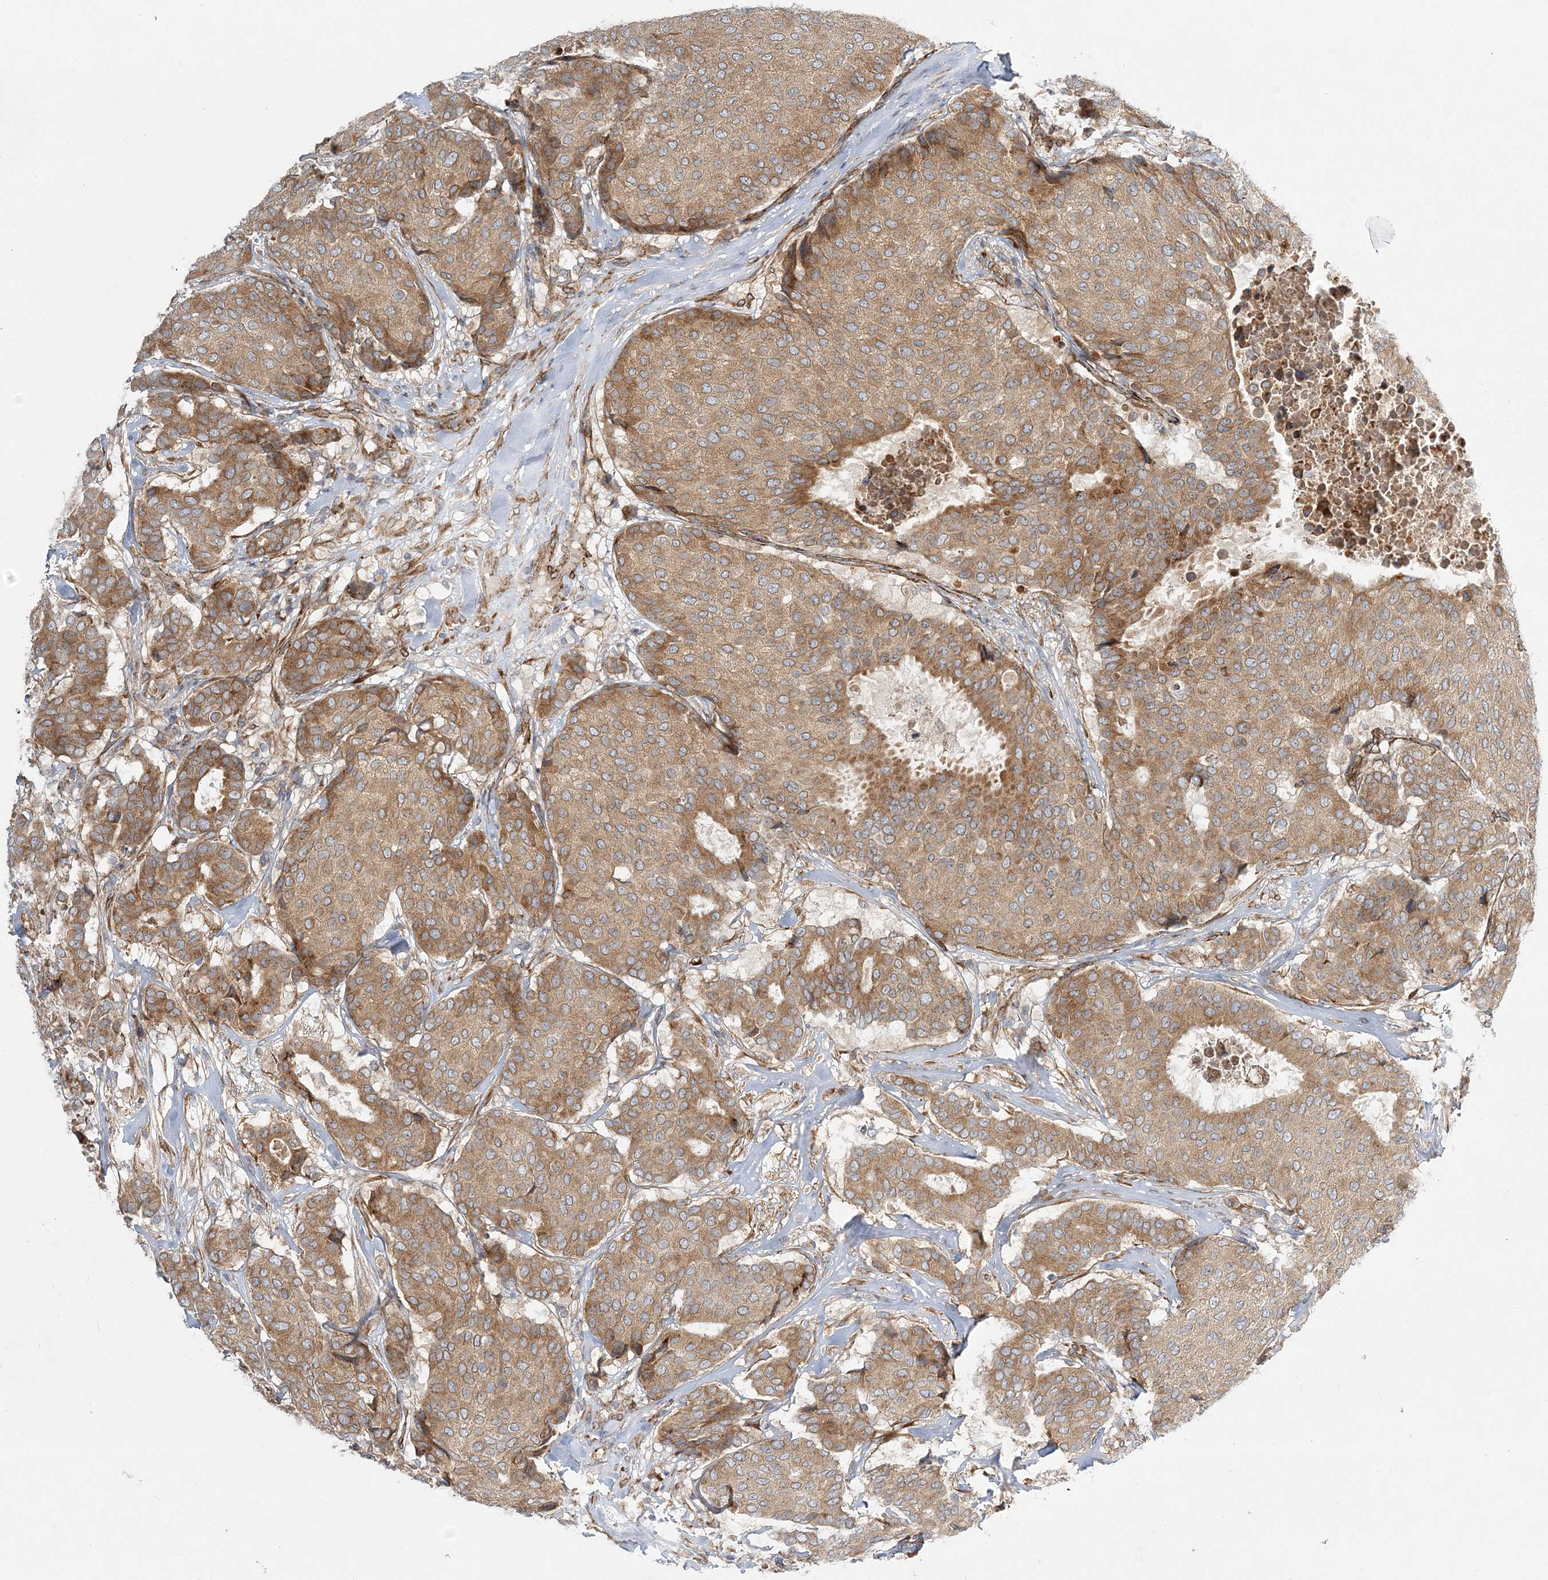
{"staining": {"intensity": "moderate", "quantity": ">75%", "location": "cytoplasmic/membranous"}, "tissue": "breast cancer", "cell_type": "Tumor cells", "image_type": "cancer", "snomed": [{"axis": "morphology", "description": "Duct carcinoma"}, {"axis": "topography", "description": "Breast"}], "caption": "DAB (3,3'-diaminobenzidine) immunohistochemical staining of breast cancer (invasive ductal carcinoma) displays moderate cytoplasmic/membranous protein positivity in approximately >75% of tumor cells. The protein is shown in brown color, while the nuclei are stained blue.", "gene": "NBAS", "patient": {"sex": "female", "age": 75}}